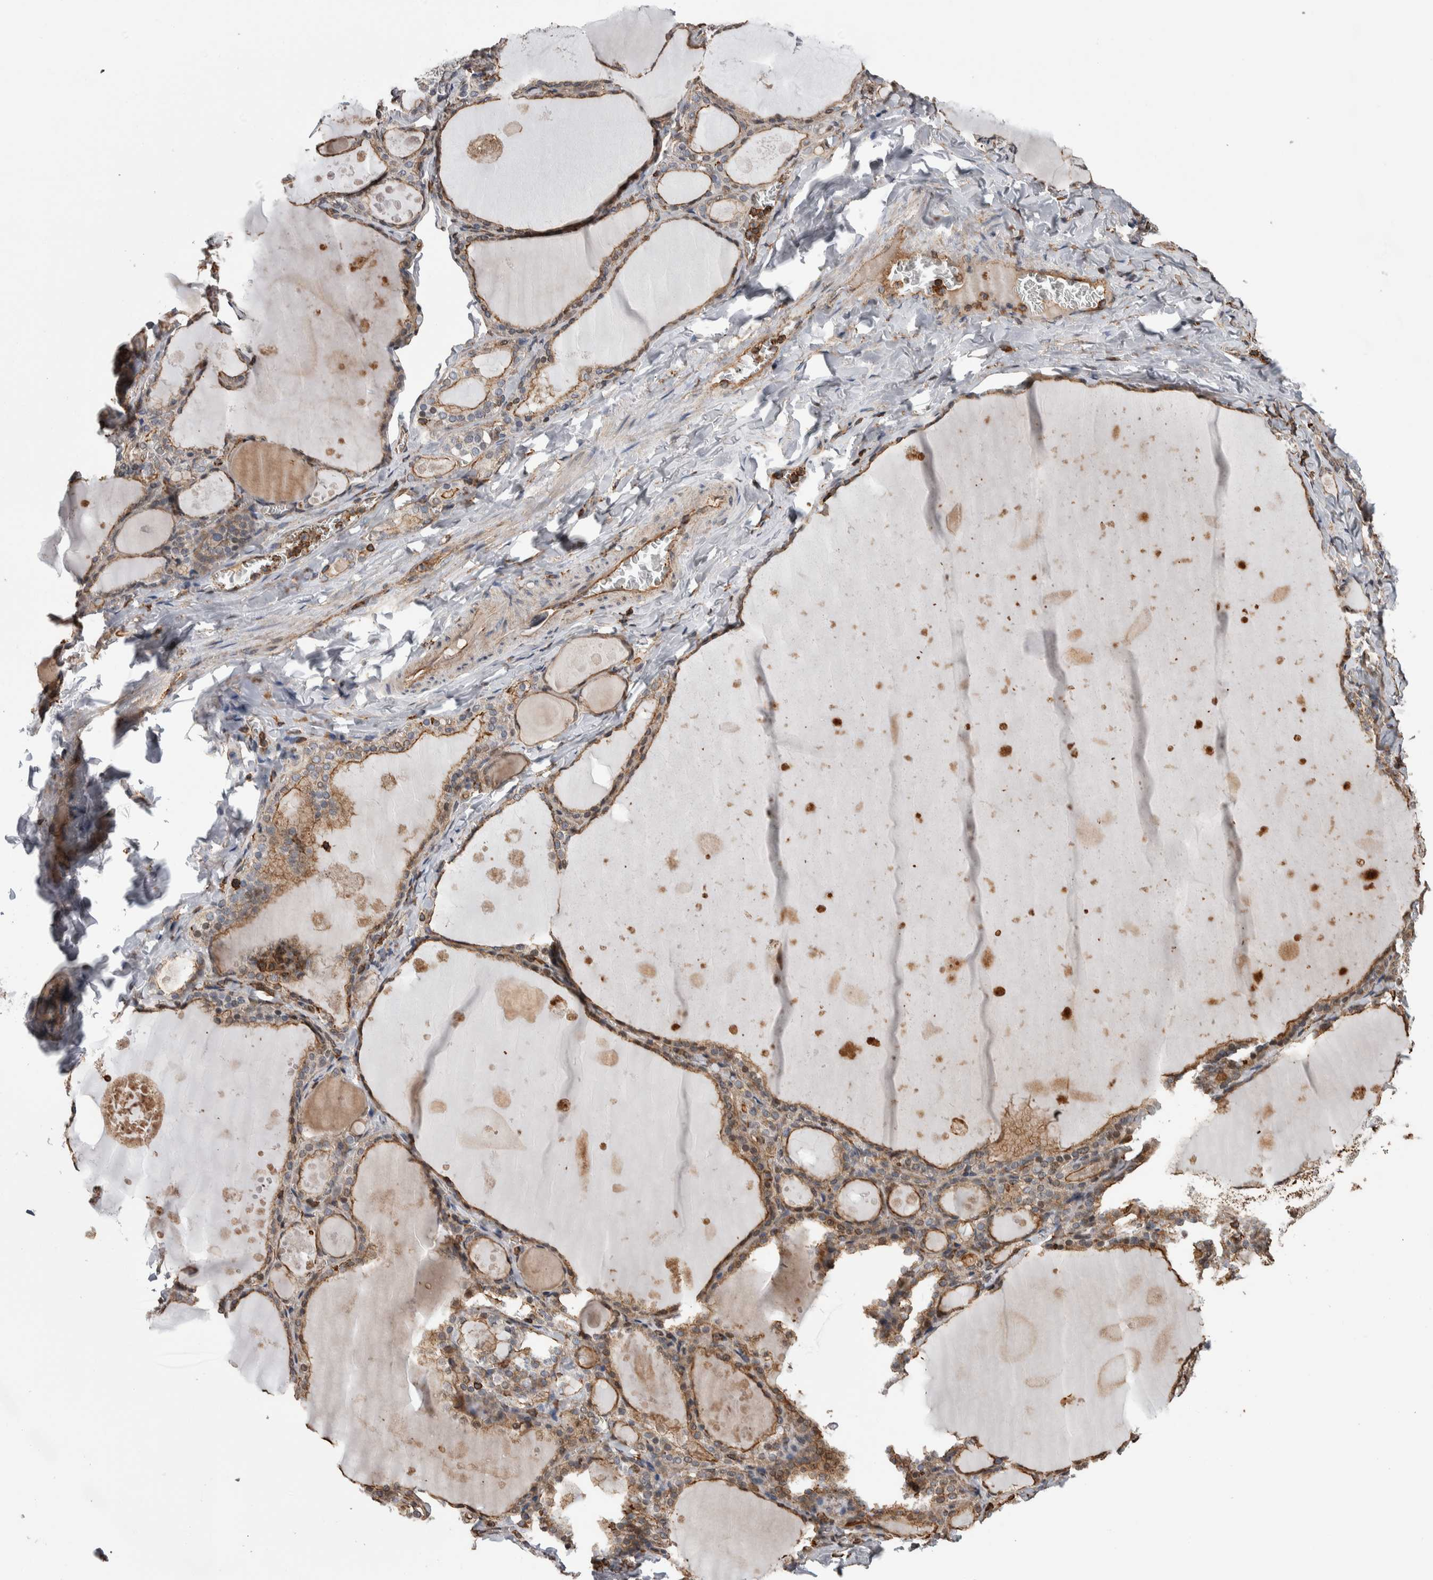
{"staining": {"intensity": "moderate", "quantity": "25%-75%", "location": "cytoplasmic/membranous"}, "tissue": "thyroid gland", "cell_type": "Glandular cells", "image_type": "normal", "snomed": [{"axis": "morphology", "description": "Normal tissue, NOS"}, {"axis": "topography", "description": "Thyroid gland"}], "caption": "Approximately 25%-75% of glandular cells in normal thyroid gland reveal moderate cytoplasmic/membranous protein expression as visualized by brown immunohistochemical staining.", "gene": "ENPP2", "patient": {"sex": "male", "age": 56}}